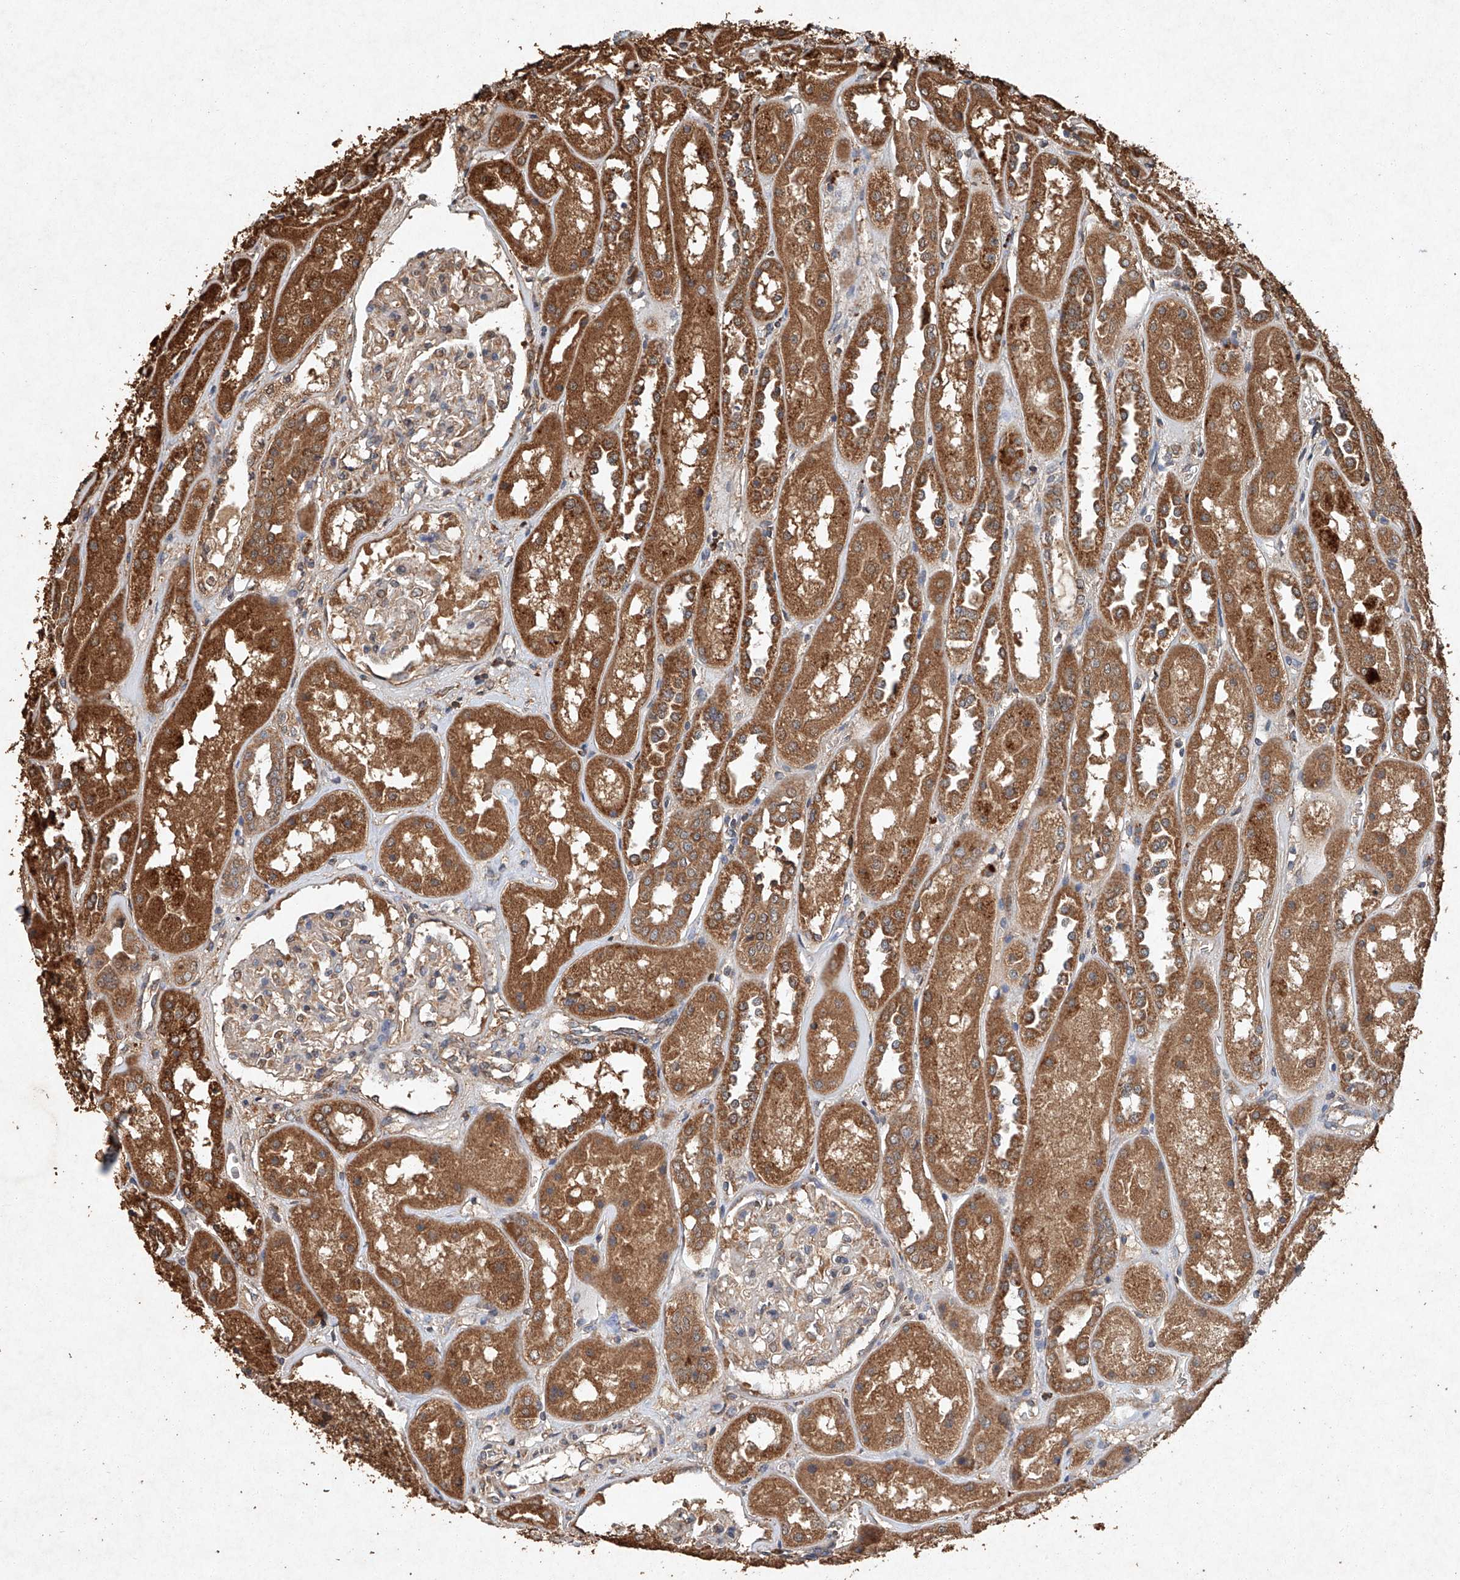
{"staining": {"intensity": "weak", "quantity": "25%-75%", "location": "cytoplasmic/membranous"}, "tissue": "kidney", "cell_type": "Cells in glomeruli", "image_type": "normal", "snomed": [{"axis": "morphology", "description": "Normal tissue, NOS"}, {"axis": "topography", "description": "Kidney"}], "caption": "Approximately 25%-75% of cells in glomeruli in unremarkable human kidney display weak cytoplasmic/membranous protein expression as visualized by brown immunohistochemical staining.", "gene": "STK3", "patient": {"sex": "male", "age": 70}}